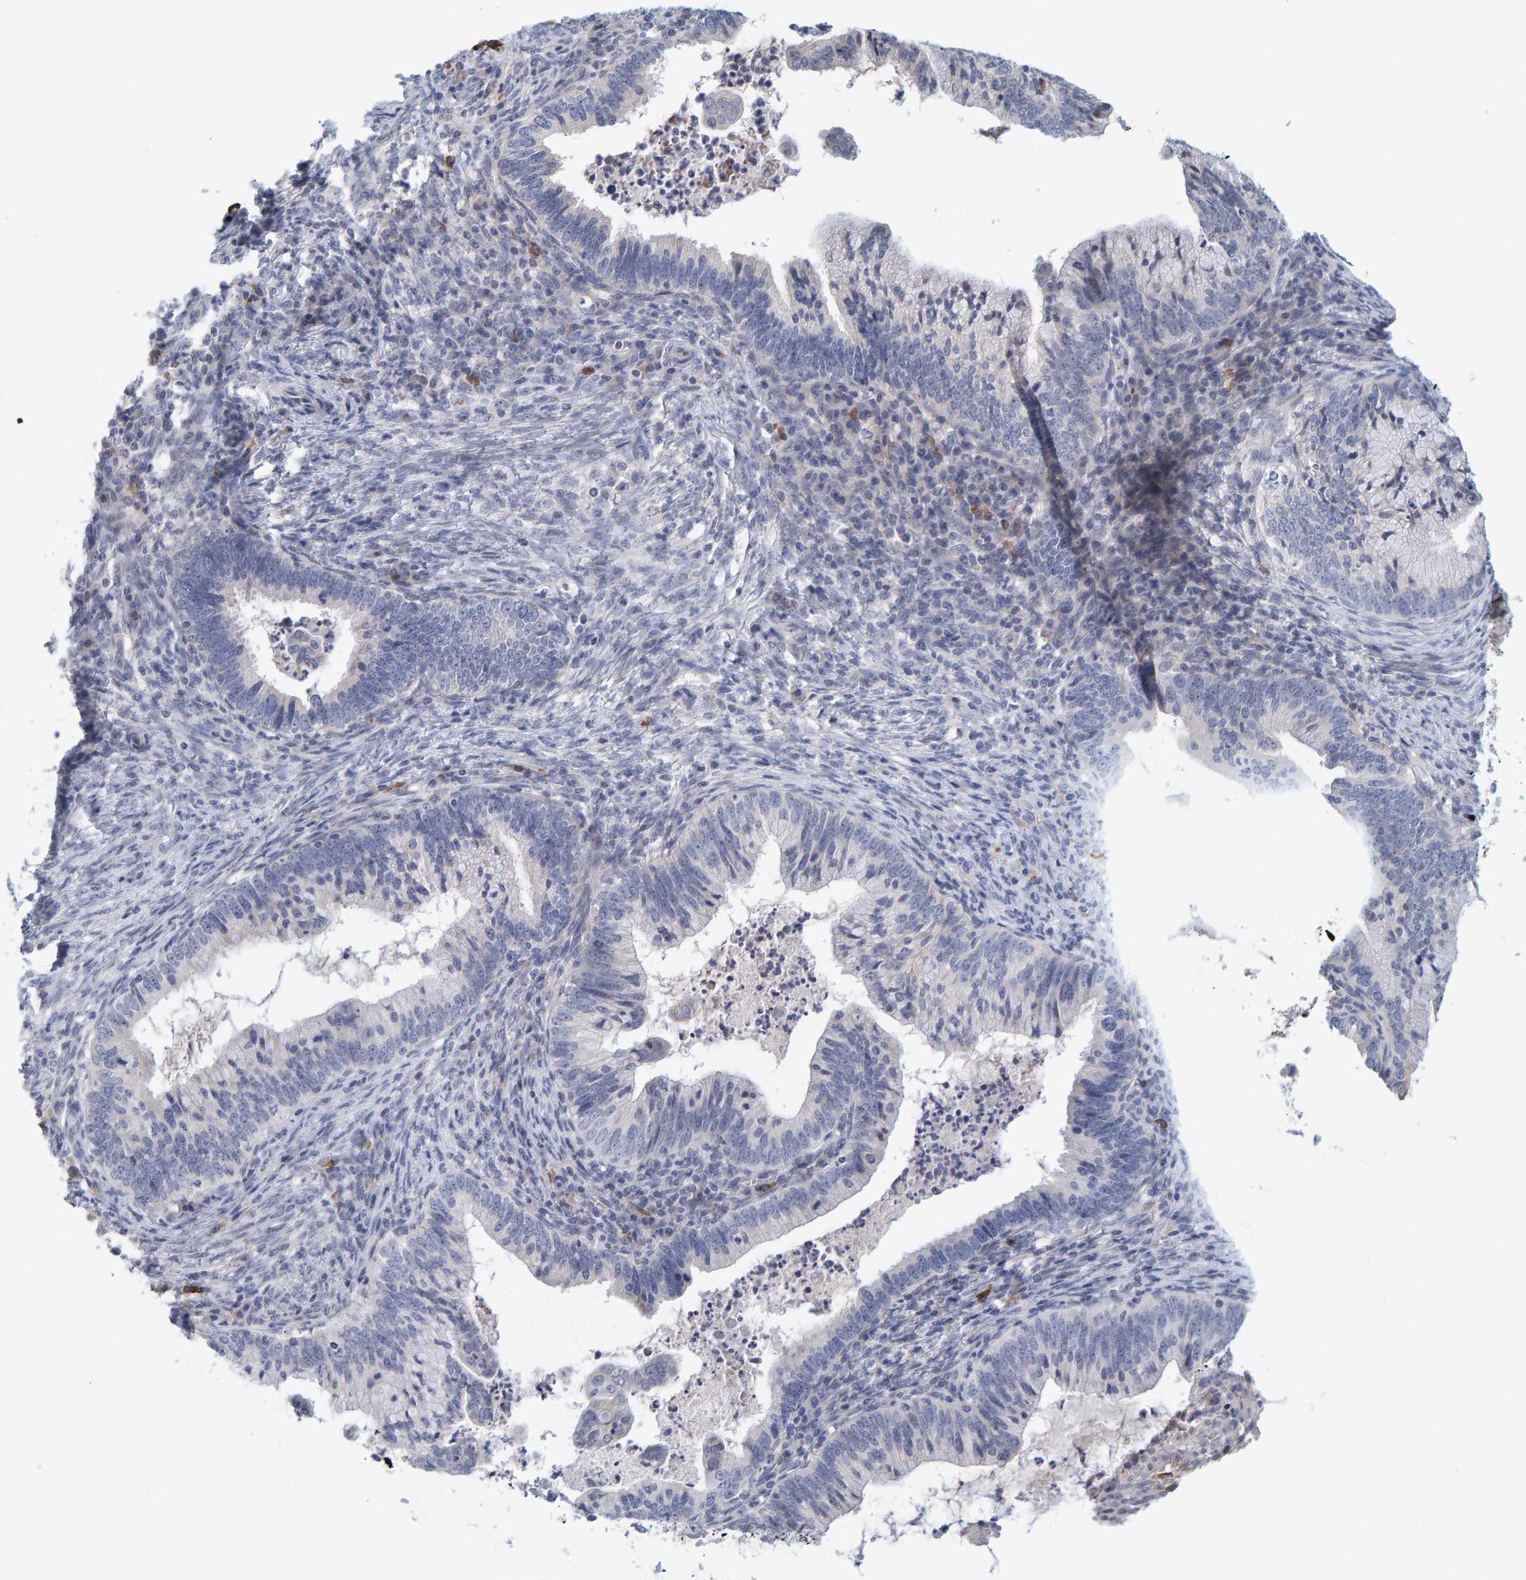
{"staining": {"intensity": "negative", "quantity": "none", "location": "none"}, "tissue": "cervical cancer", "cell_type": "Tumor cells", "image_type": "cancer", "snomed": [{"axis": "morphology", "description": "Adenocarcinoma, NOS"}, {"axis": "topography", "description": "Cervix"}], "caption": "DAB immunohistochemical staining of human cervical cancer shows no significant expression in tumor cells.", "gene": "ZNF77", "patient": {"sex": "female", "age": 36}}